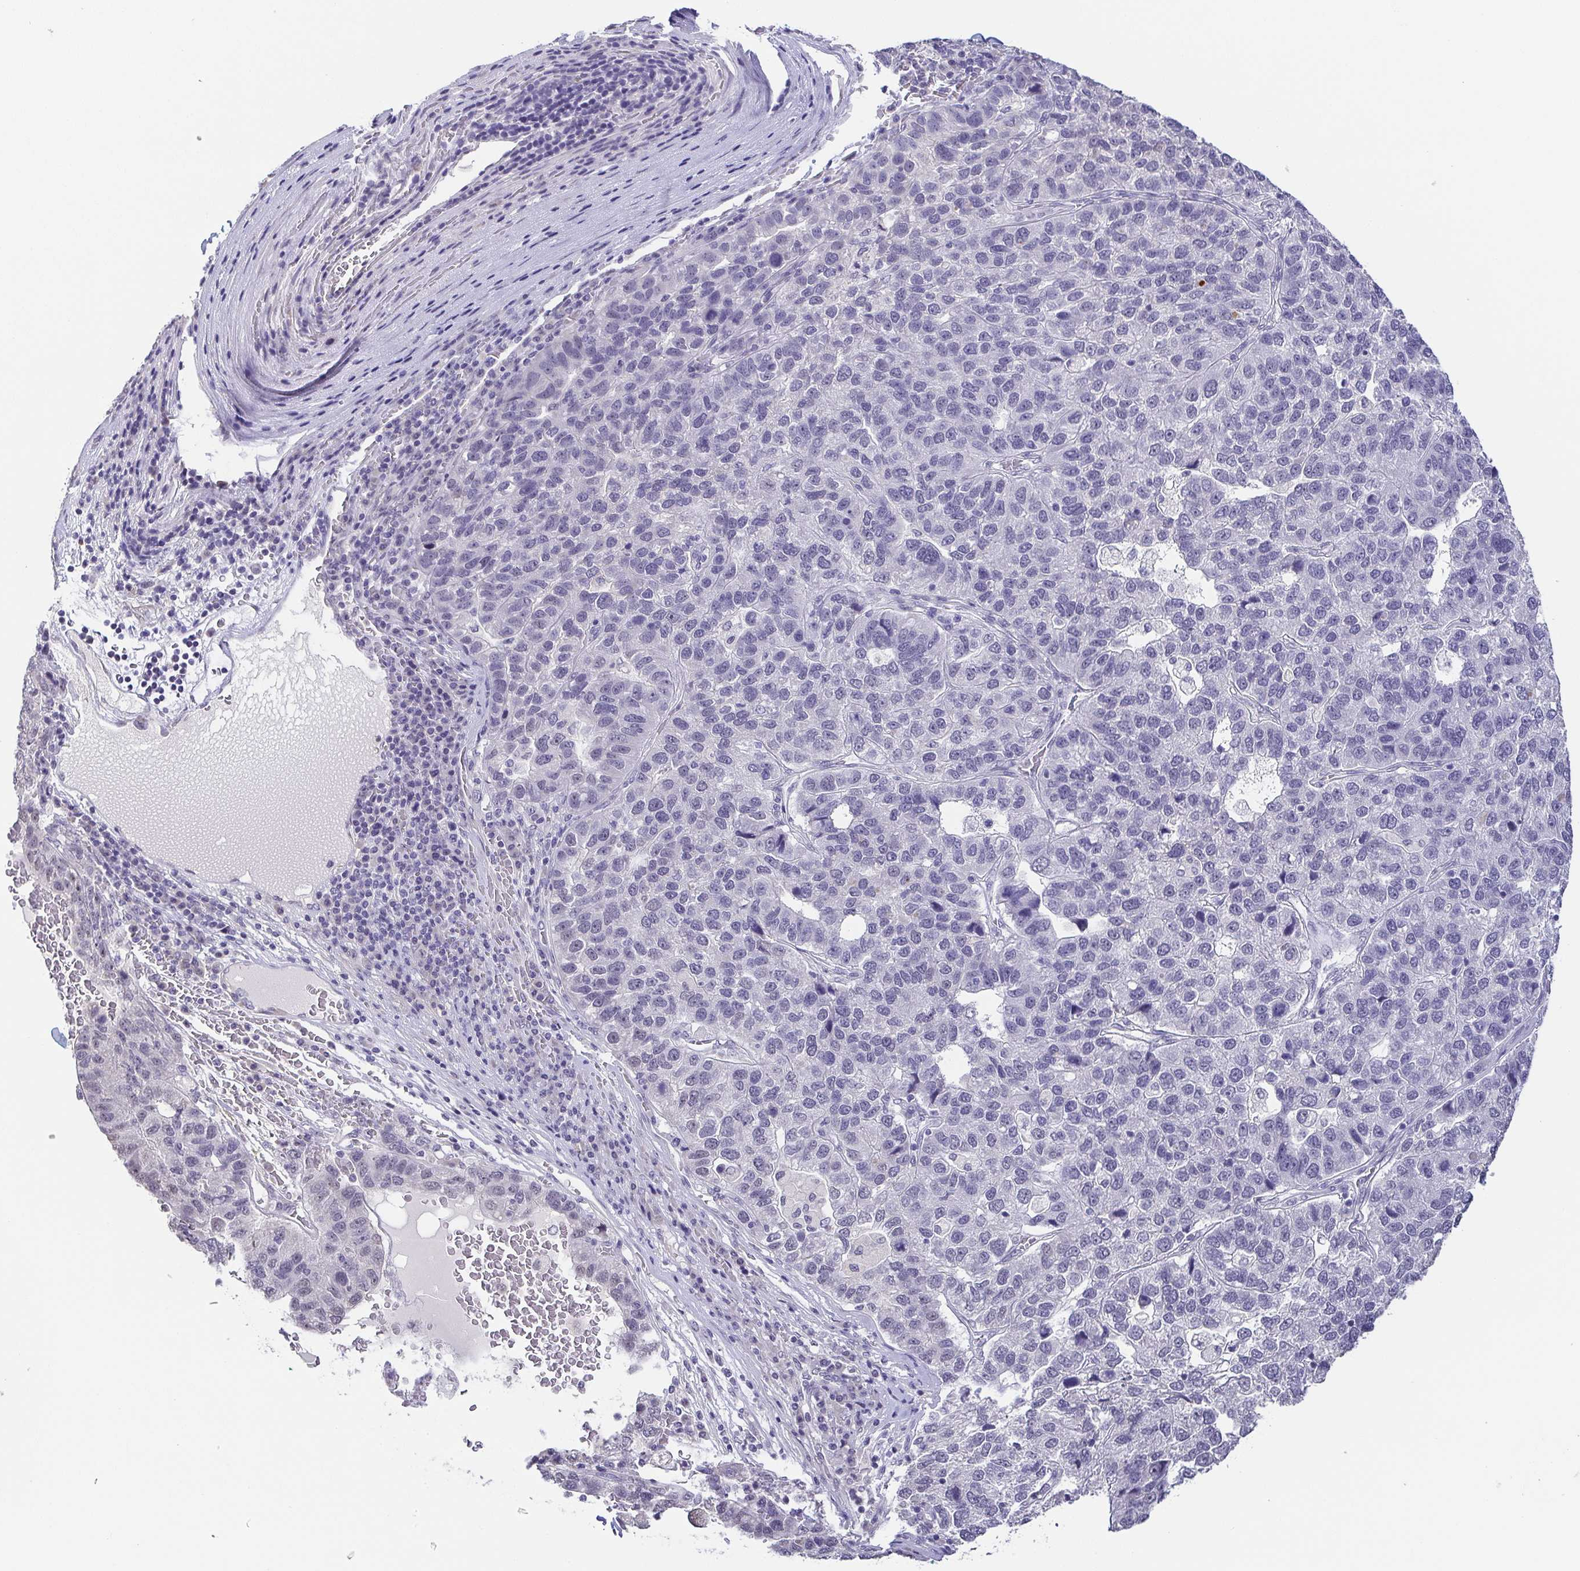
{"staining": {"intensity": "negative", "quantity": "none", "location": "none"}, "tissue": "pancreatic cancer", "cell_type": "Tumor cells", "image_type": "cancer", "snomed": [{"axis": "morphology", "description": "Adenocarcinoma, NOS"}, {"axis": "topography", "description": "Pancreas"}], "caption": "Protein analysis of pancreatic cancer (adenocarcinoma) exhibits no significant positivity in tumor cells.", "gene": "NEFH", "patient": {"sex": "female", "age": 61}}